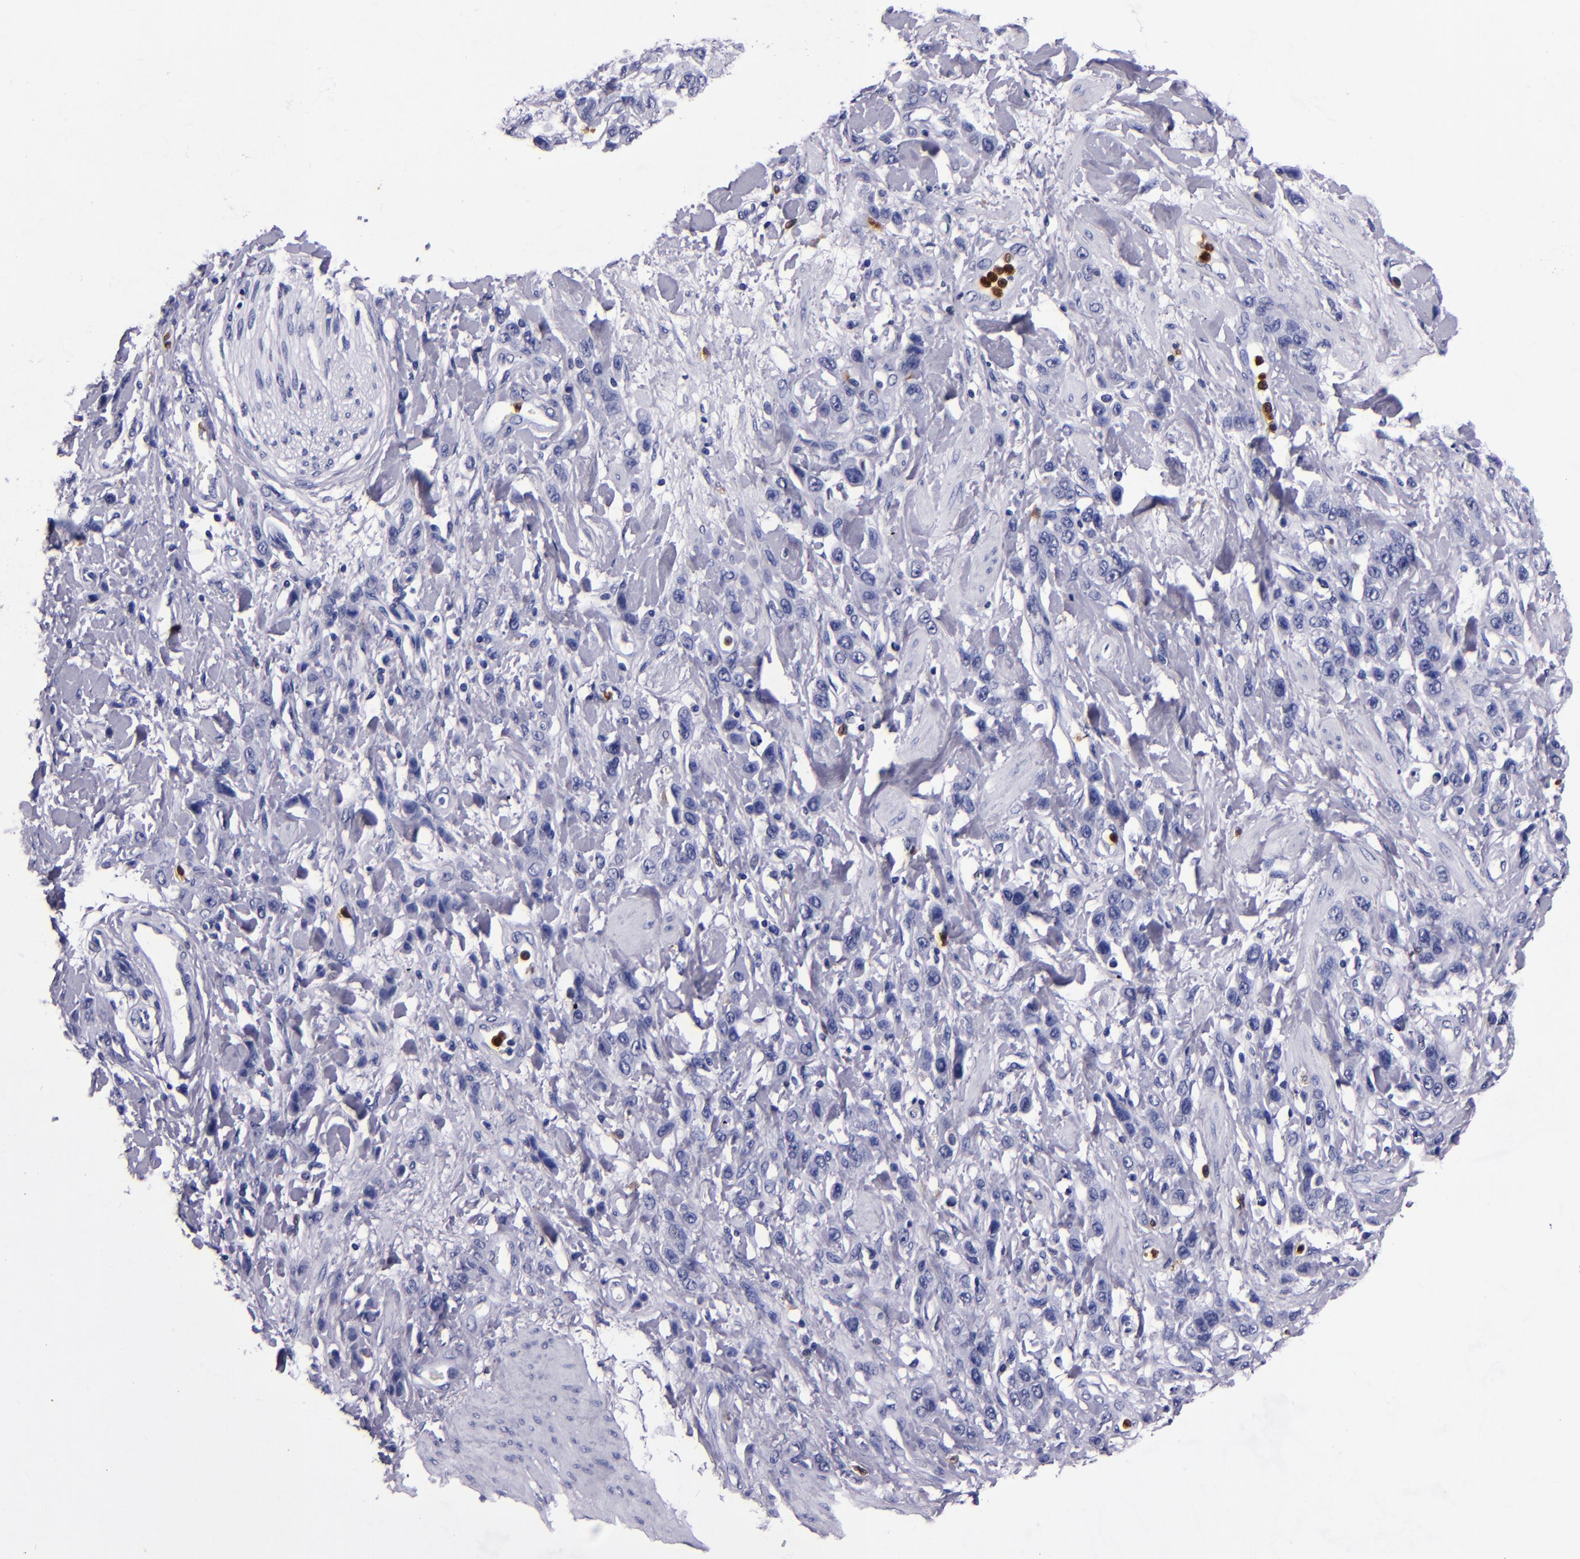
{"staining": {"intensity": "negative", "quantity": "none", "location": "none"}, "tissue": "stomach cancer", "cell_type": "Tumor cells", "image_type": "cancer", "snomed": [{"axis": "morphology", "description": "Normal tissue, NOS"}, {"axis": "morphology", "description": "Adenocarcinoma, NOS"}, {"axis": "topography", "description": "Stomach"}], "caption": "Tumor cells are negative for brown protein staining in stomach cancer. (DAB (3,3'-diaminobenzidine) IHC, high magnification).", "gene": "S100A8", "patient": {"sex": "male", "age": 82}}